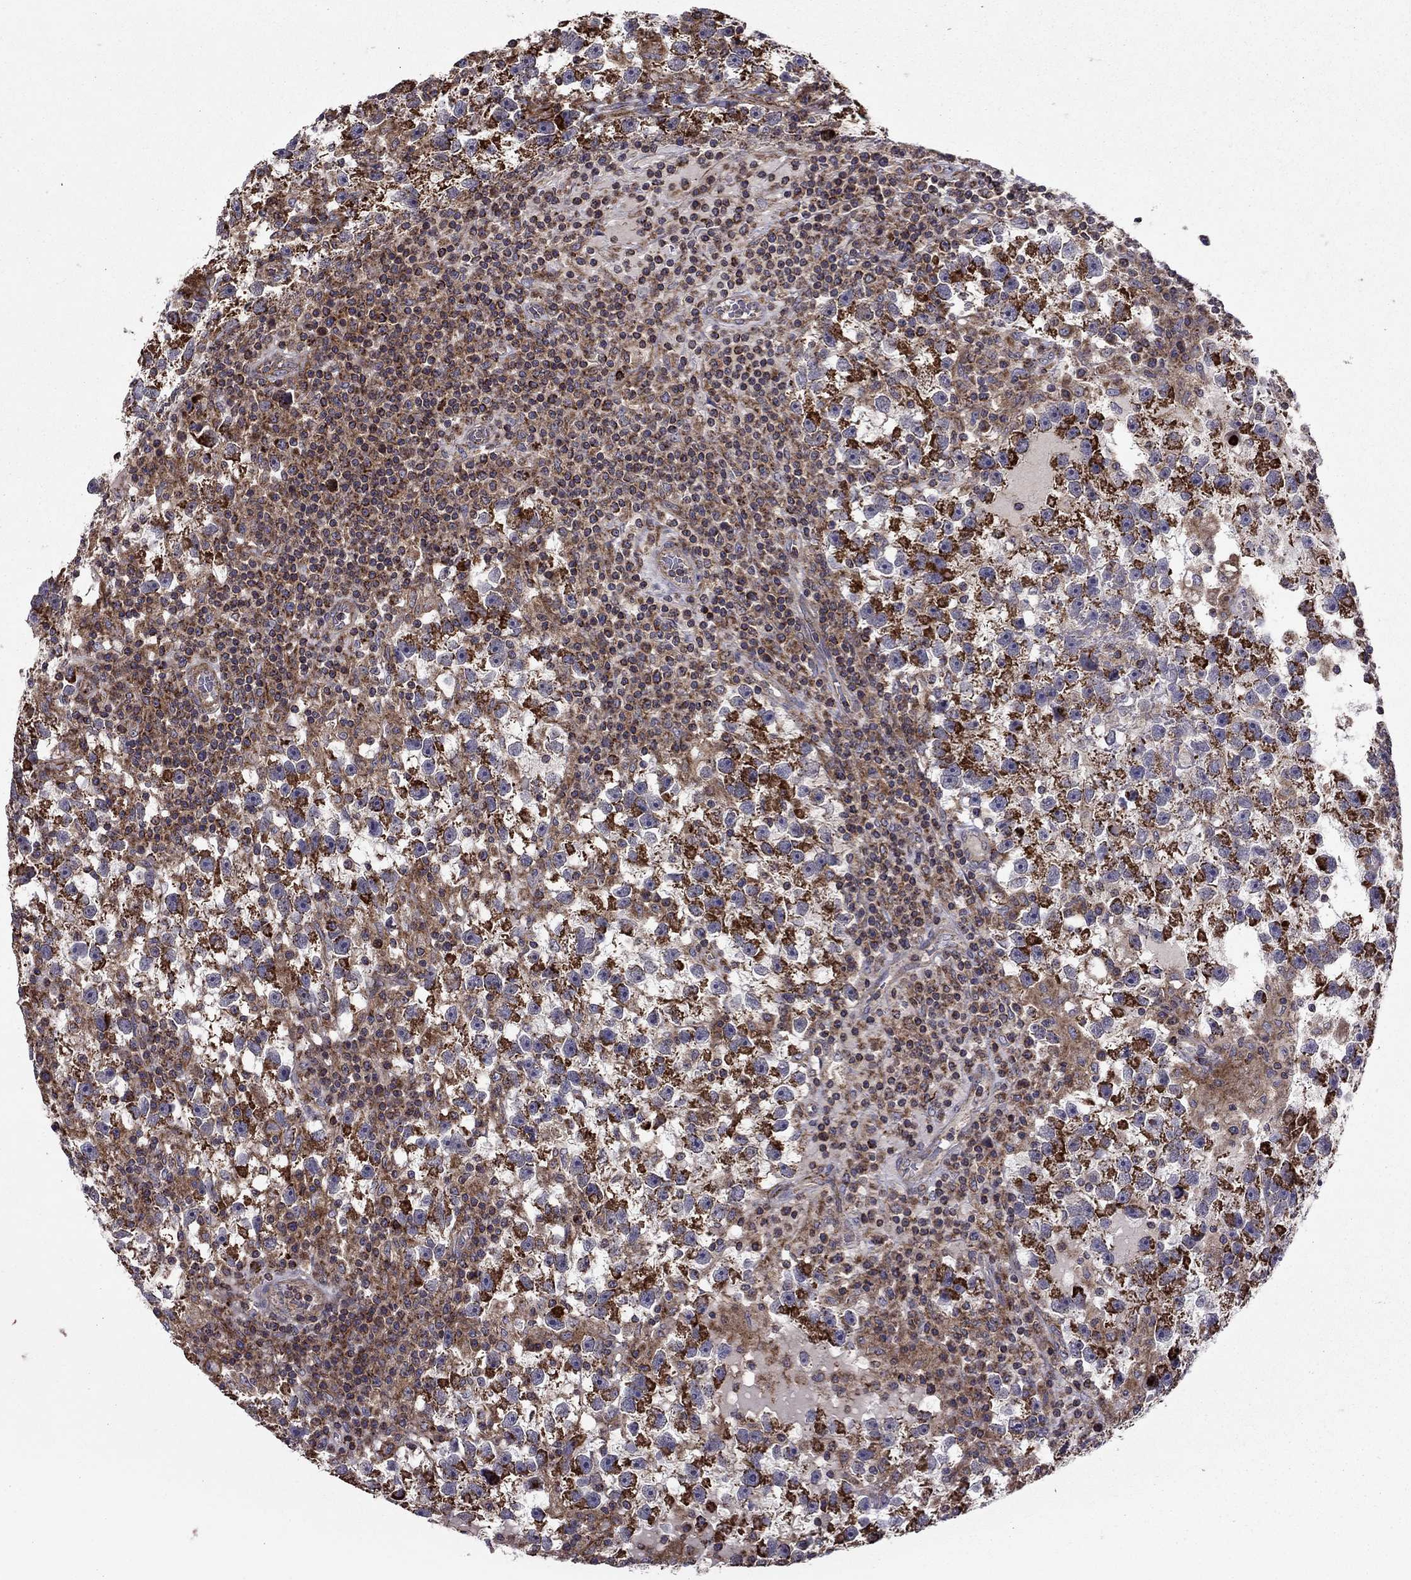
{"staining": {"intensity": "strong", "quantity": "25%-75%", "location": "cytoplasmic/membranous"}, "tissue": "testis cancer", "cell_type": "Tumor cells", "image_type": "cancer", "snomed": [{"axis": "morphology", "description": "Seminoma, NOS"}, {"axis": "topography", "description": "Testis"}], "caption": "Human testis seminoma stained for a protein (brown) shows strong cytoplasmic/membranous positive staining in about 25%-75% of tumor cells.", "gene": "ALG6", "patient": {"sex": "male", "age": 47}}